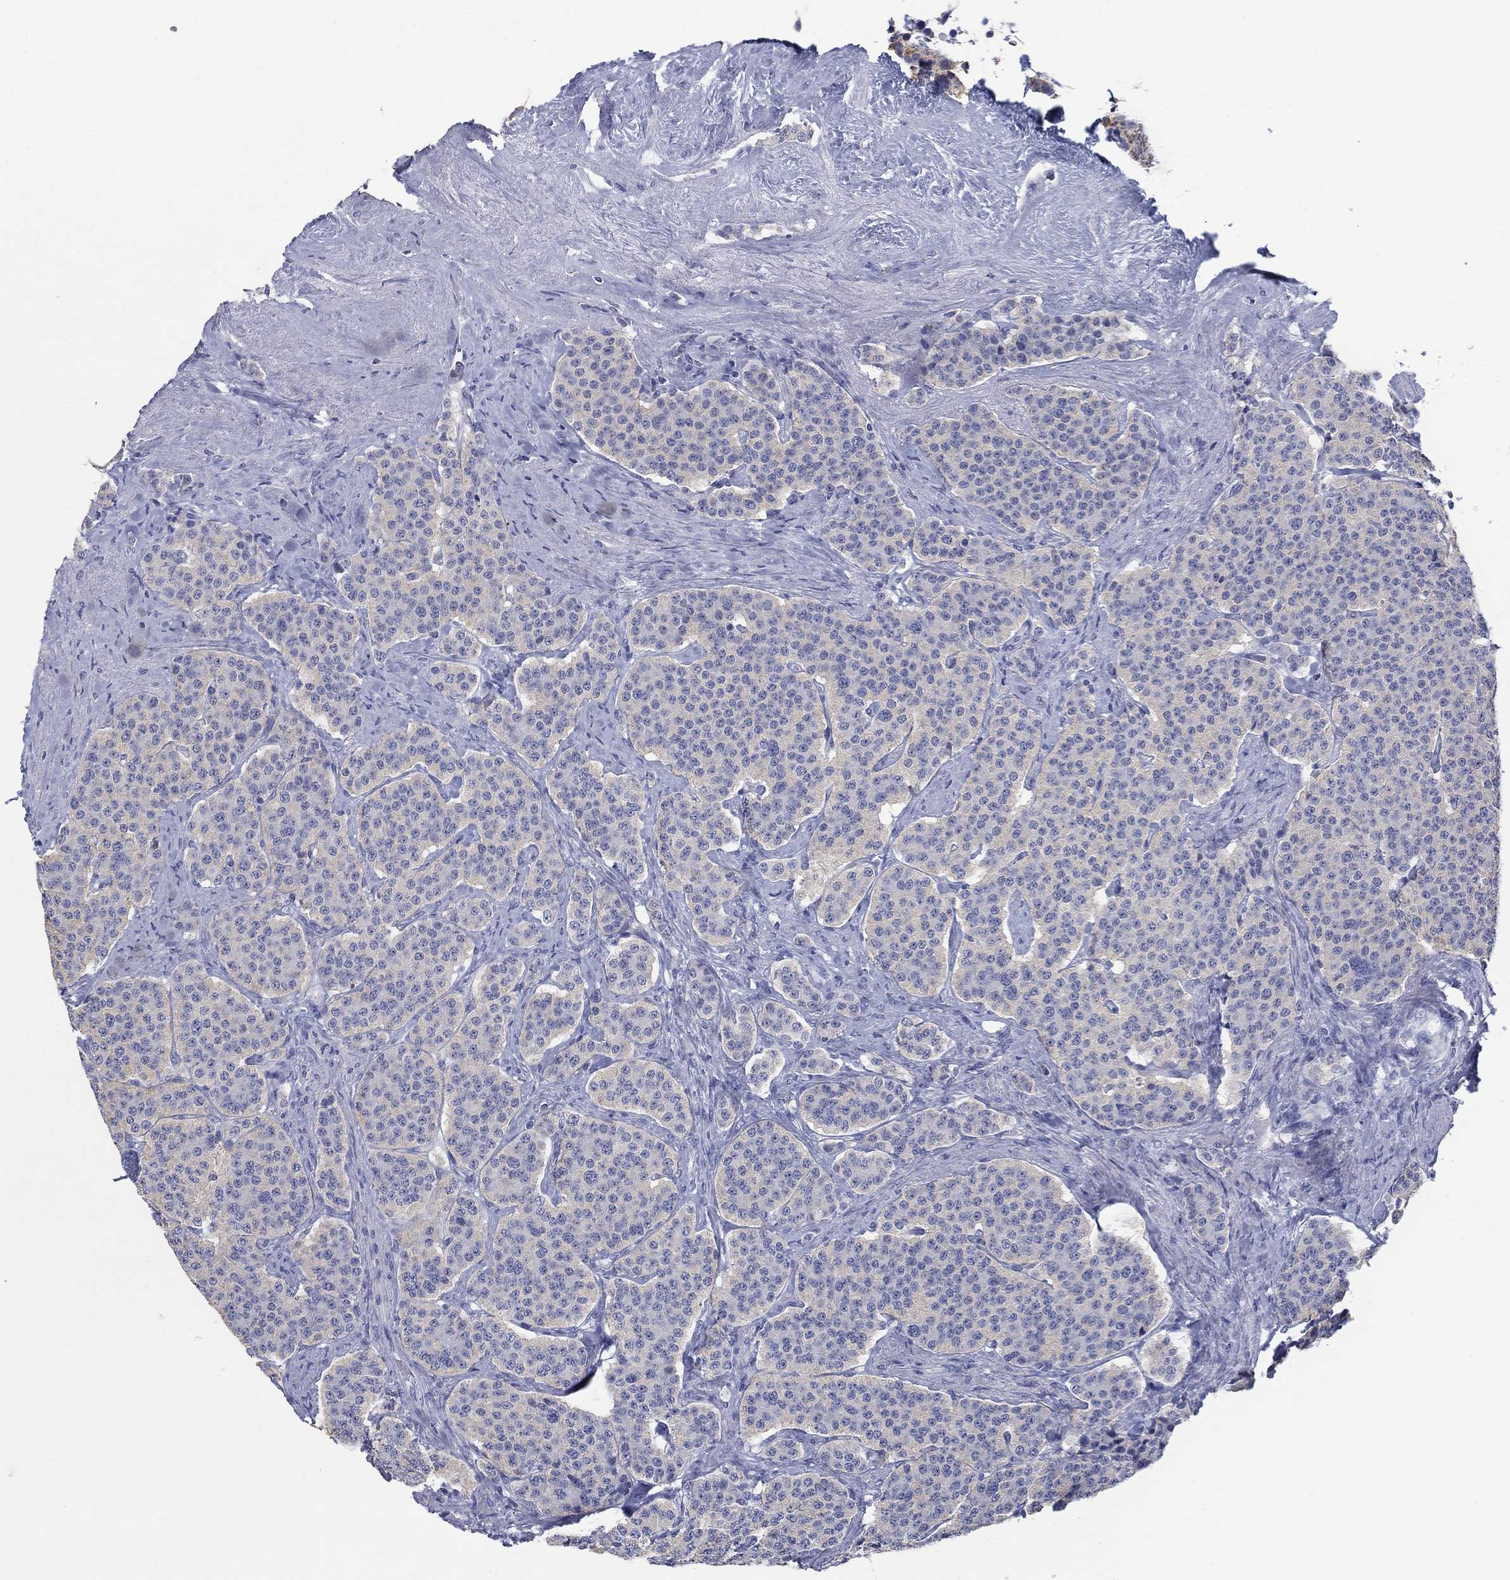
{"staining": {"intensity": "negative", "quantity": "none", "location": "none"}, "tissue": "carcinoid", "cell_type": "Tumor cells", "image_type": "cancer", "snomed": [{"axis": "morphology", "description": "Carcinoid, malignant, NOS"}, {"axis": "topography", "description": "Small intestine"}], "caption": "Immunohistochemistry micrograph of malignant carcinoid stained for a protein (brown), which exhibits no staining in tumor cells. (DAB immunohistochemistry visualized using brightfield microscopy, high magnification).", "gene": "FER1L6", "patient": {"sex": "female", "age": 58}}